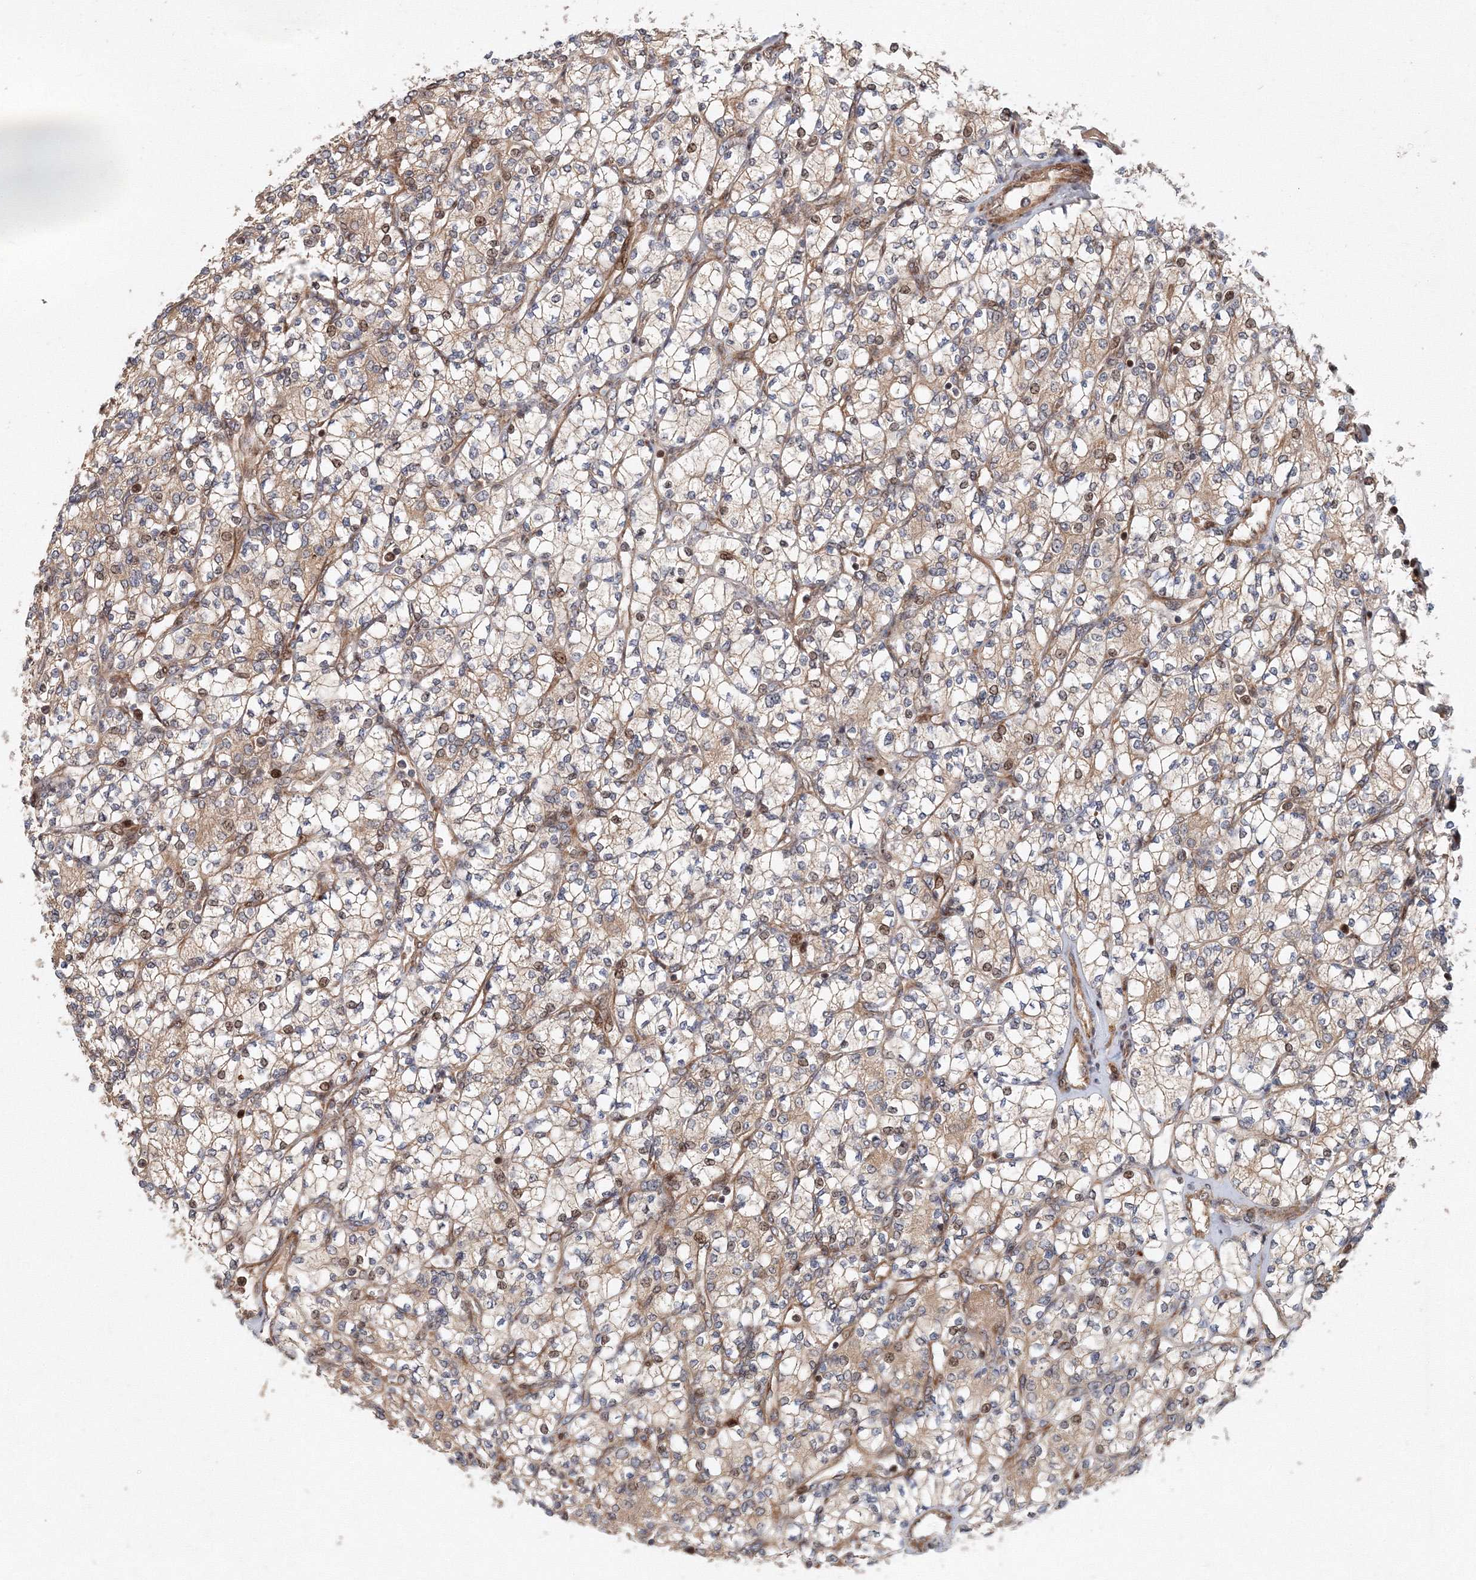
{"staining": {"intensity": "weak", "quantity": "25%-75%", "location": "cytoplasmic/membranous,nuclear"}, "tissue": "renal cancer", "cell_type": "Tumor cells", "image_type": "cancer", "snomed": [{"axis": "morphology", "description": "Adenocarcinoma, NOS"}, {"axis": "topography", "description": "Kidney"}], "caption": "IHC (DAB (3,3'-diaminobenzidine)) staining of renal adenocarcinoma displays weak cytoplasmic/membranous and nuclear protein expression in approximately 25%-75% of tumor cells.", "gene": "ANKAR", "patient": {"sex": "male", "age": 77}}